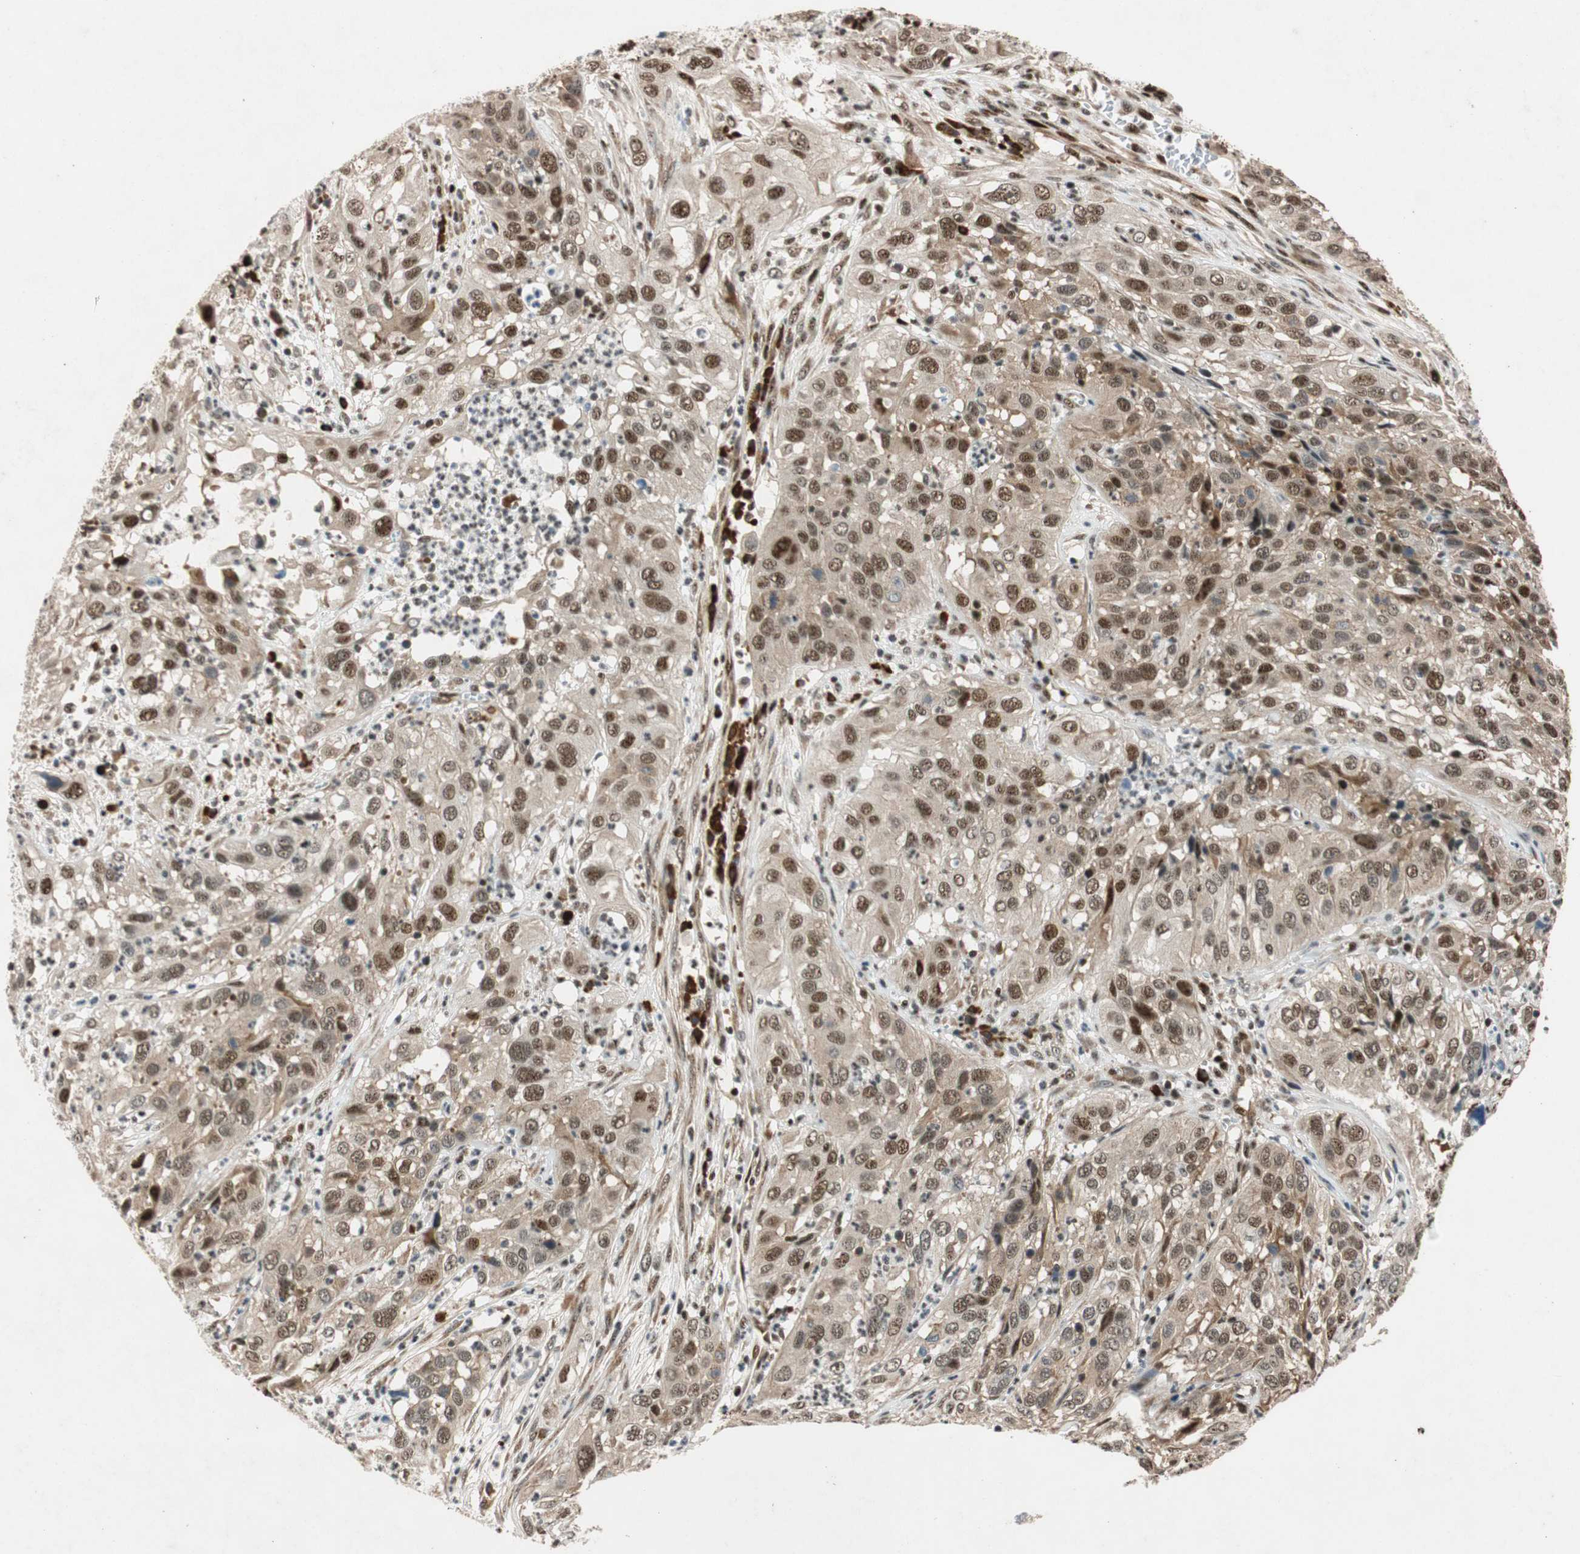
{"staining": {"intensity": "strong", "quantity": ">75%", "location": "nuclear"}, "tissue": "cervical cancer", "cell_type": "Tumor cells", "image_type": "cancer", "snomed": [{"axis": "morphology", "description": "Squamous cell carcinoma, NOS"}, {"axis": "topography", "description": "Cervix"}], "caption": "A brown stain shows strong nuclear expression of a protein in cervical squamous cell carcinoma tumor cells.", "gene": "NCBP3", "patient": {"sex": "female", "age": 32}}